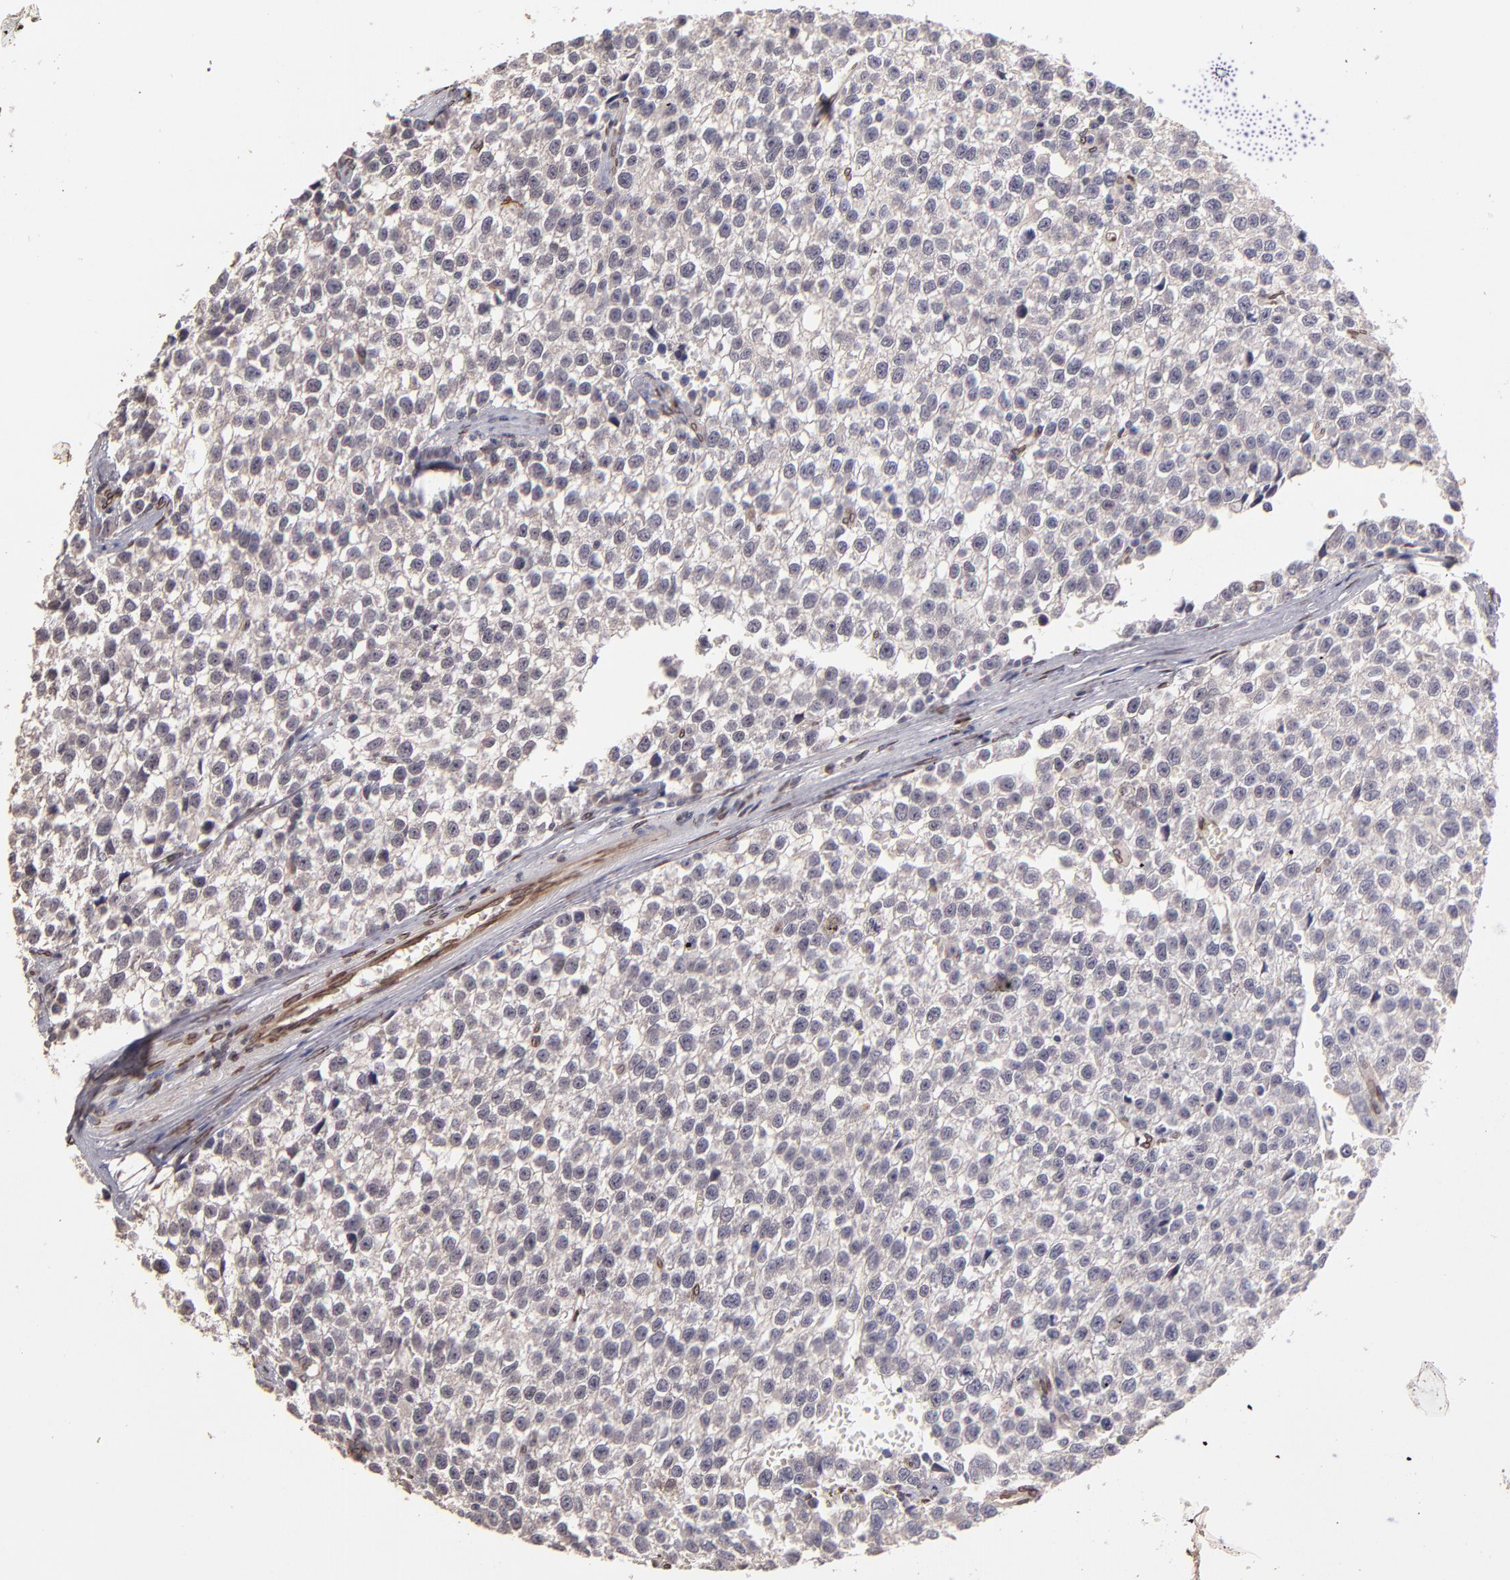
{"staining": {"intensity": "negative", "quantity": "none", "location": "none"}, "tissue": "testis cancer", "cell_type": "Tumor cells", "image_type": "cancer", "snomed": [{"axis": "morphology", "description": "Seminoma, NOS"}, {"axis": "topography", "description": "Testis"}], "caption": "This image is of seminoma (testis) stained with immunohistochemistry to label a protein in brown with the nuclei are counter-stained blue. There is no expression in tumor cells.", "gene": "PUM3", "patient": {"sex": "male", "age": 35}}